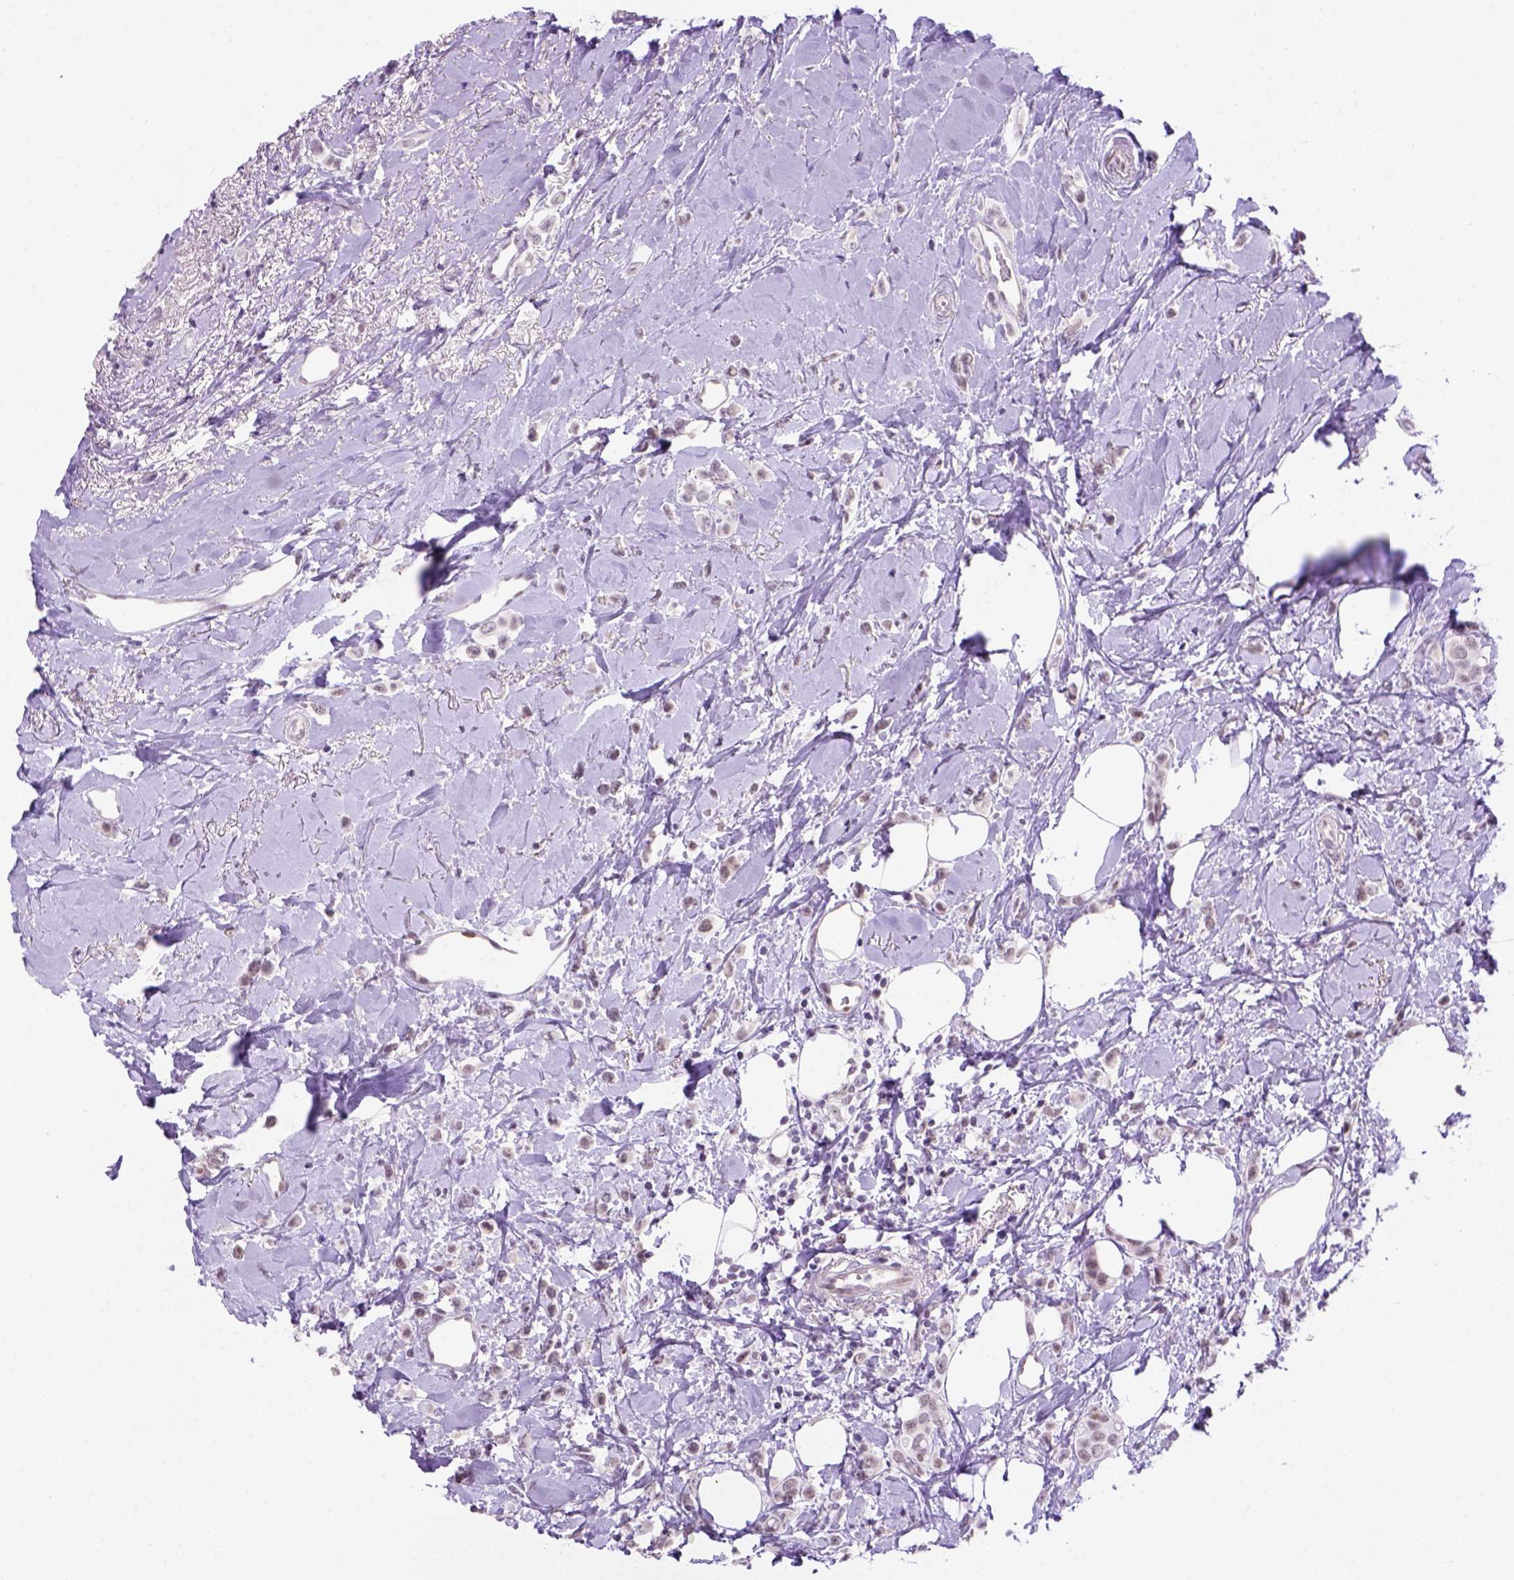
{"staining": {"intensity": "weak", "quantity": "<25%", "location": "nuclear"}, "tissue": "breast cancer", "cell_type": "Tumor cells", "image_type": "cancer", "snomed": [{"axis": "morphology", "description": "Lobular carcinoma"}, {"axis": "topography", "description": "Breast"}], "caption": "High power microscopy photomicrograph of an immunohistochemistry (IHC) photomicrograph of breast cancer (lobular carcinoma), revealing no significant staining in tumor cells.", "gene": "TBPL1", "patient": {"sex": "female", "age": 66}}